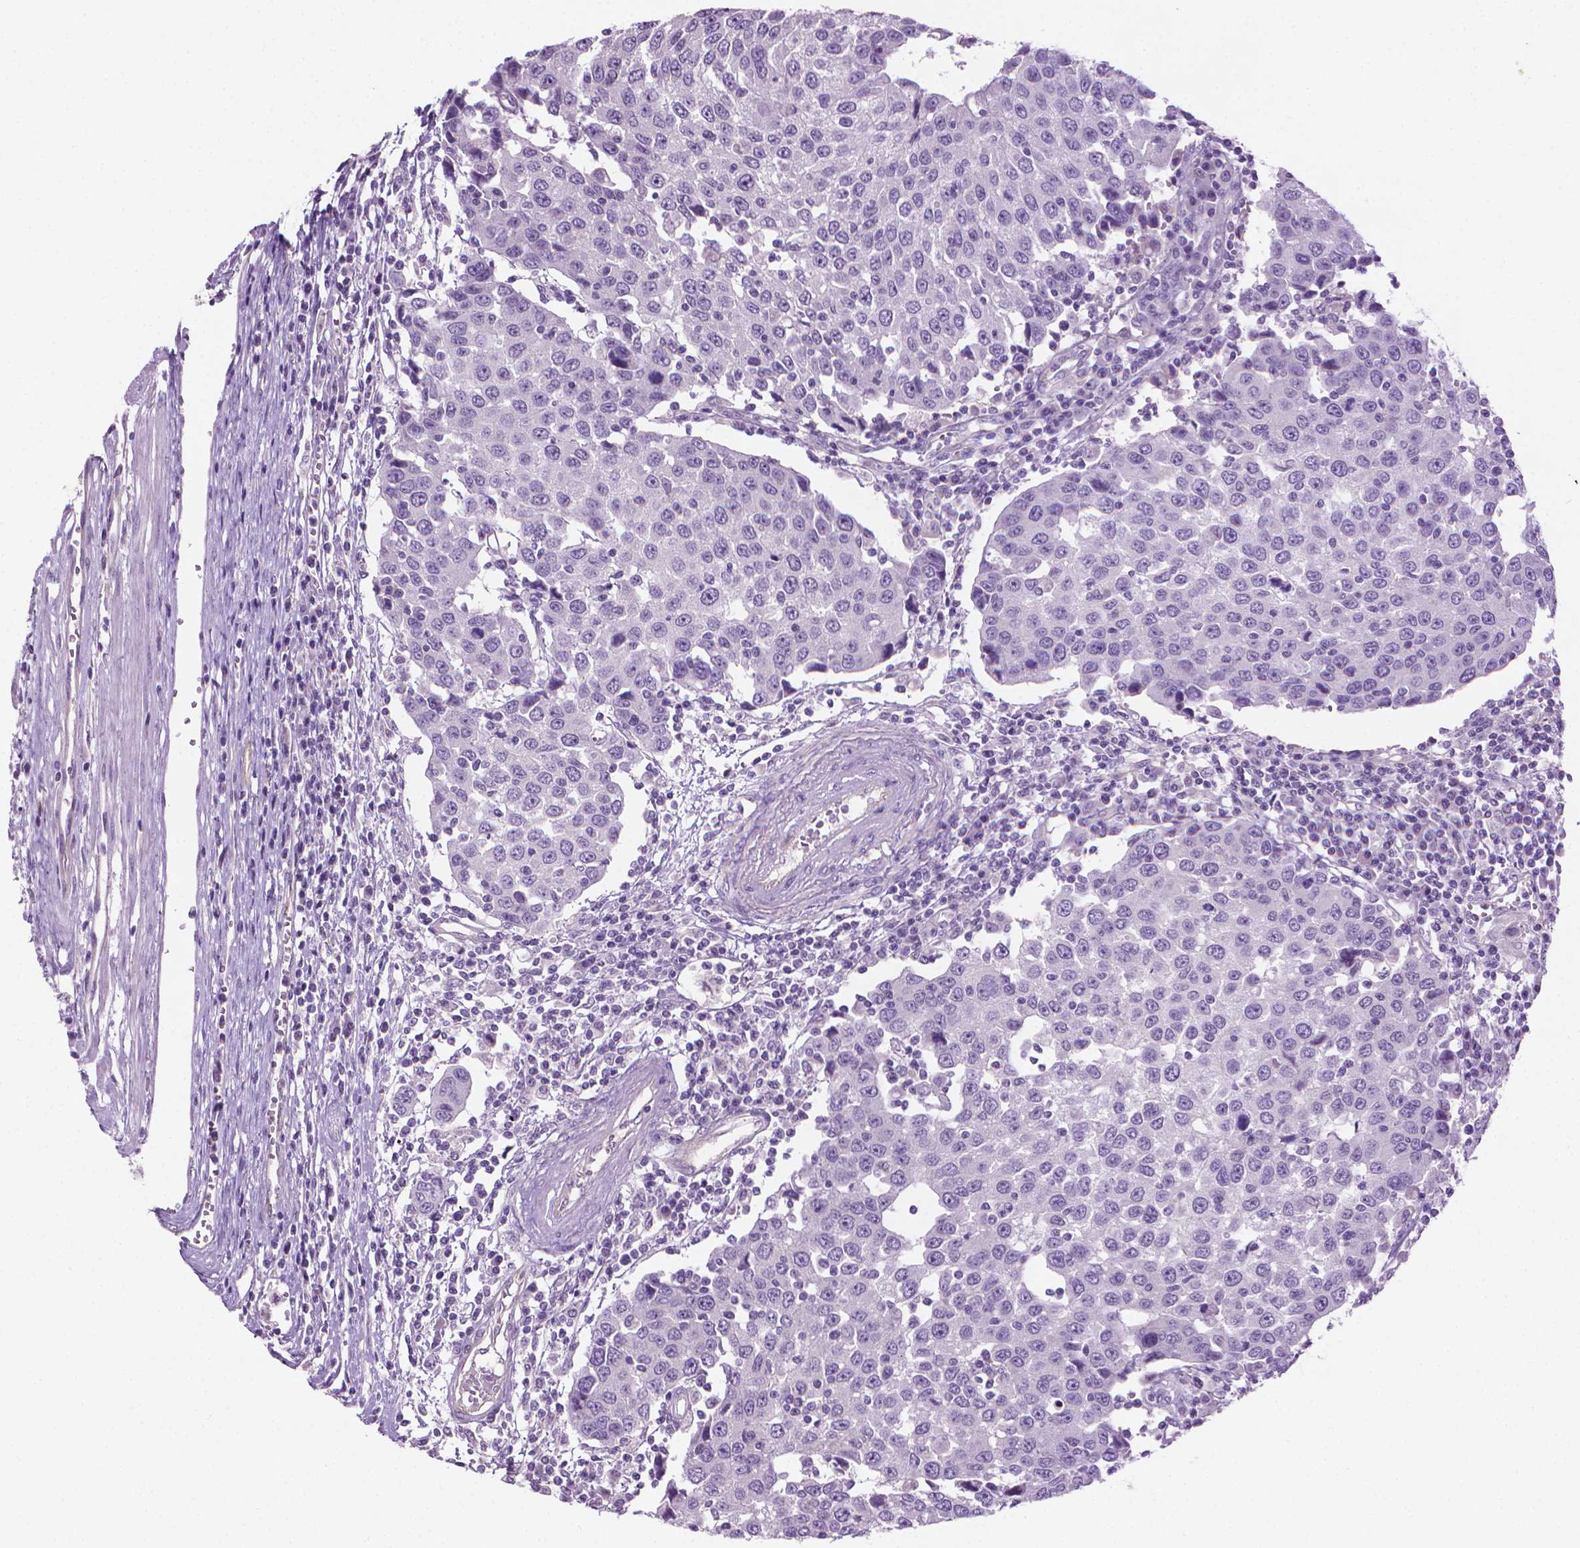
{"staining": {"intensity": "negative", "quantity": "none", "location": "none"}, "tissue": "urothelial cancer", "cell_type": "Tumor cells", "image_type": "cancer", "snomed": [{"axis": "morphology", "description": "Urothelial carcinoma, High grade"}, {"axis": "topography", "description": "Urinary bladder"}], "caption": "Urothelial carcinoma (high-grade) was stained to show a protein in brown. There is no significant expression in tumor cells.", "gene": "KRT73", "patient": {"sex": "female", "age": 85}}